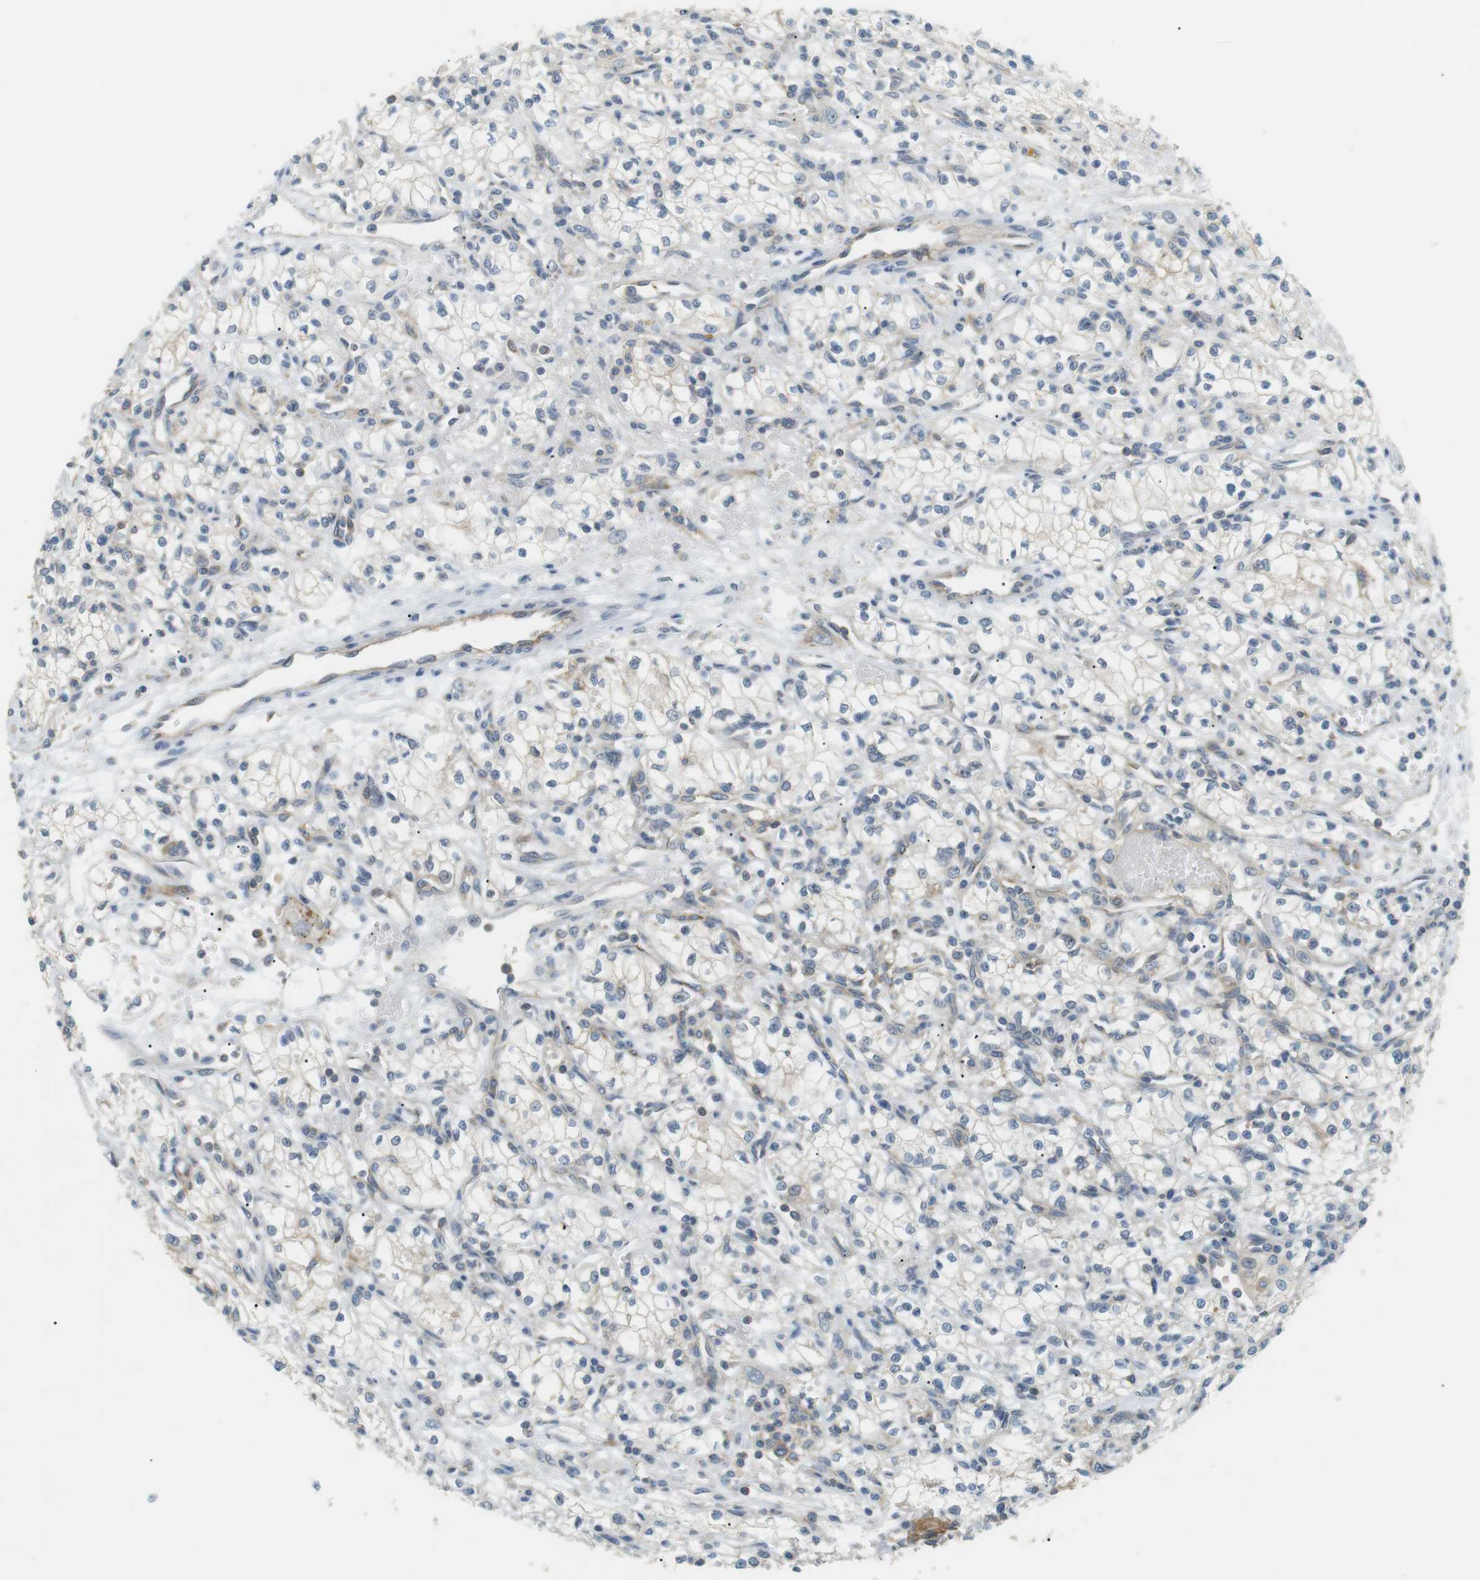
{"staining": {"intensity": "negative", "quantity": "none", "location": "none"}, "tissue": "renal cancer", "cell_type": "Tumor cells", "image_type": "cancer", "snomed": [{"axis": "morphology", "description": "Normal tissue, NOS"}, {"axis": "morphology", "description": "Adenocarcinoma, NOS"}, {"axis": "topography", "description": "Kidney"}], "caption": "This is a histopathology image of immunohistochemistry (IHC) staining of adenocarcinoma (renal), which shows no expression in tumor cells.", "gene": "TMEM200A", "patient": {"sex": "male", "age": 59}}